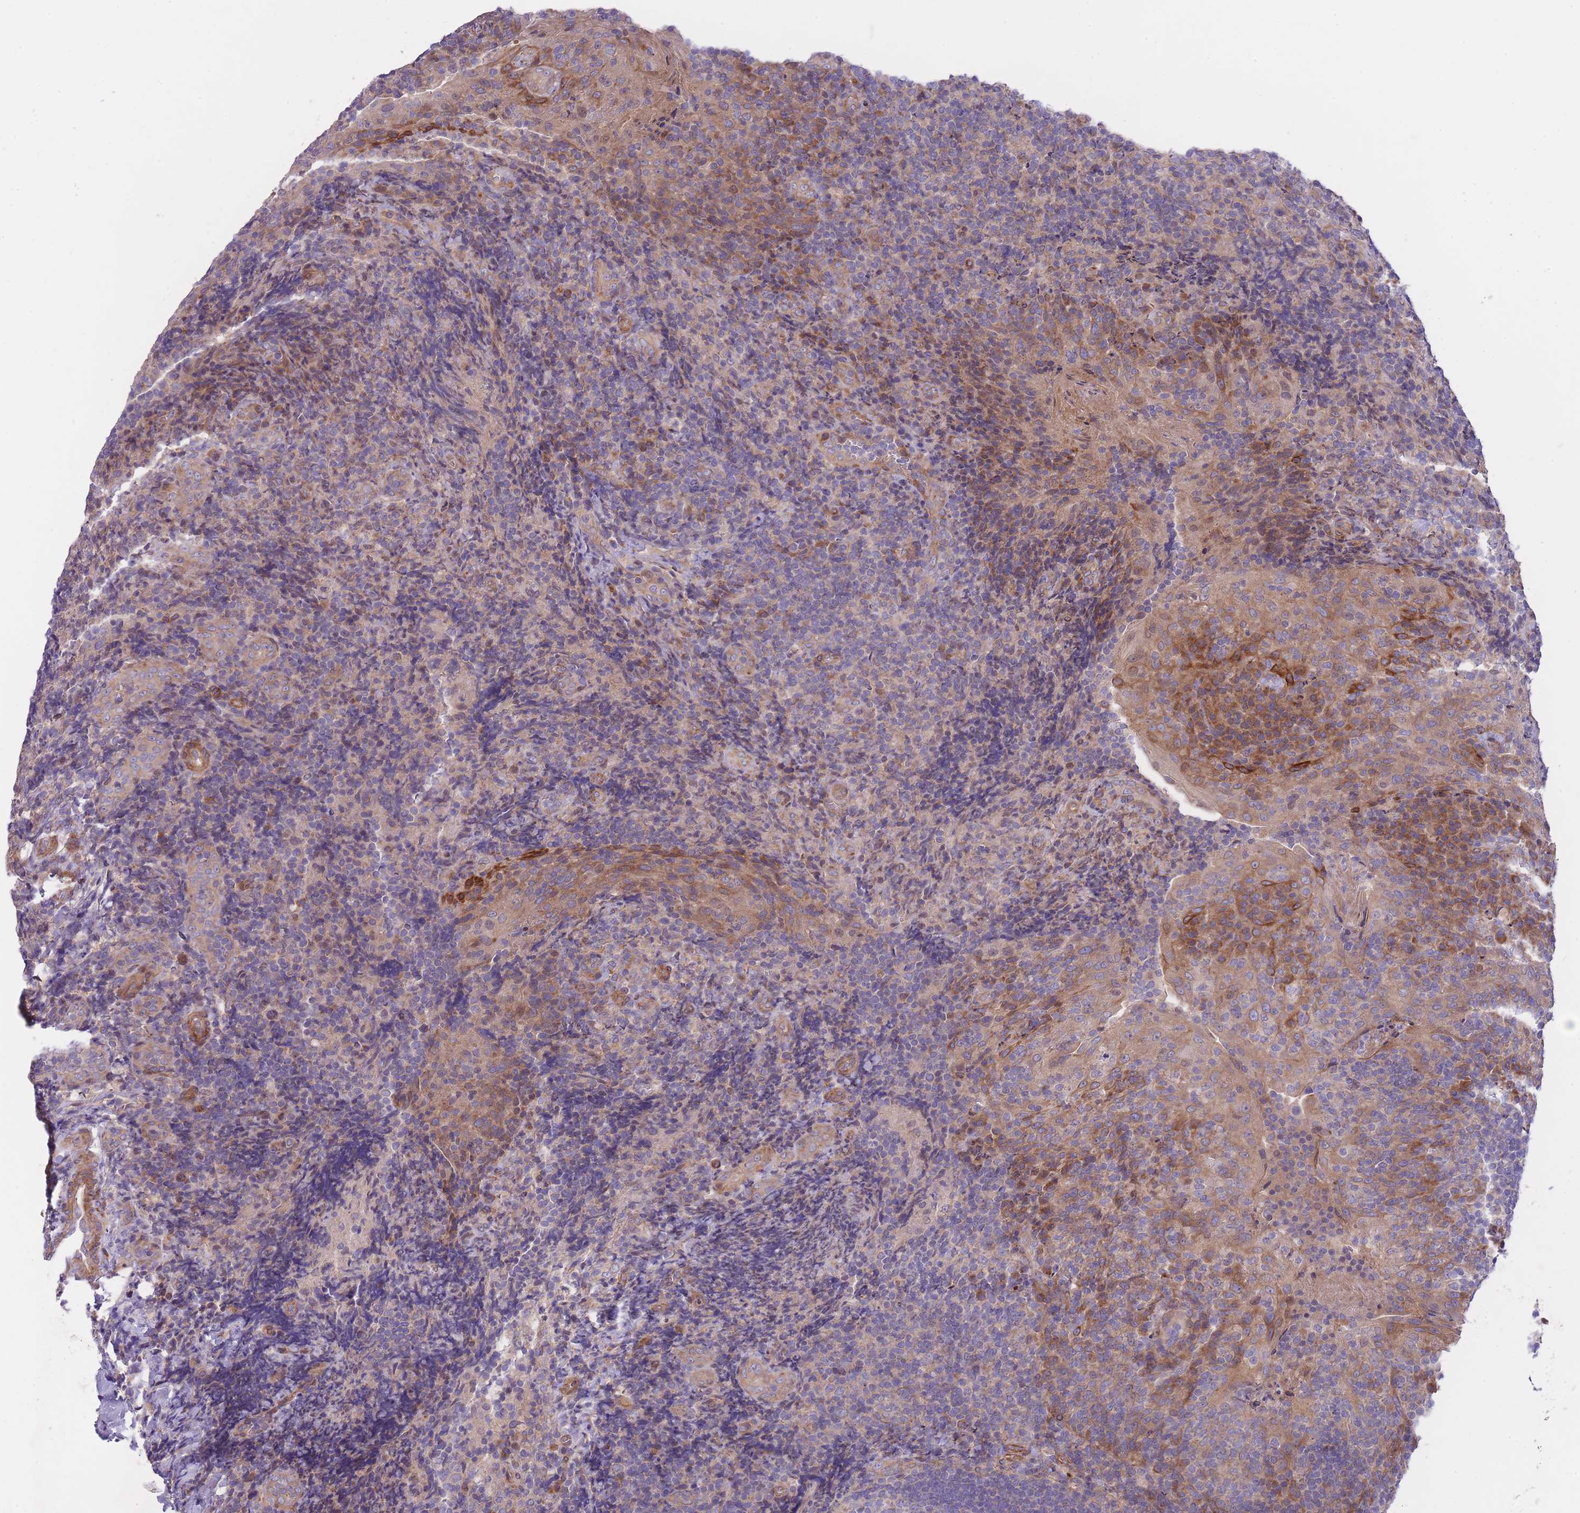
{"staining": {"intensity": "moderate", "quantity": "<25%", "location": "cytoplasmic/membranous"}, "tissue": "tonsil", "cell_type": "Germinal center cells", "image_type": "normal", "snomed": [{"axis": "morphology", "description": "Normal tissue, NOS"}, {"axis": "topography", "description": "Tonsil"}], "caption": "Approximately <25% of germinal center cells in normal human tonsil exhibit moderate cytoplasmic/membranous protein expression as visualized by brown immunohistochemical staining.", "gene": "CHAC1", "patient": {"sex": "male", "age": 17}}